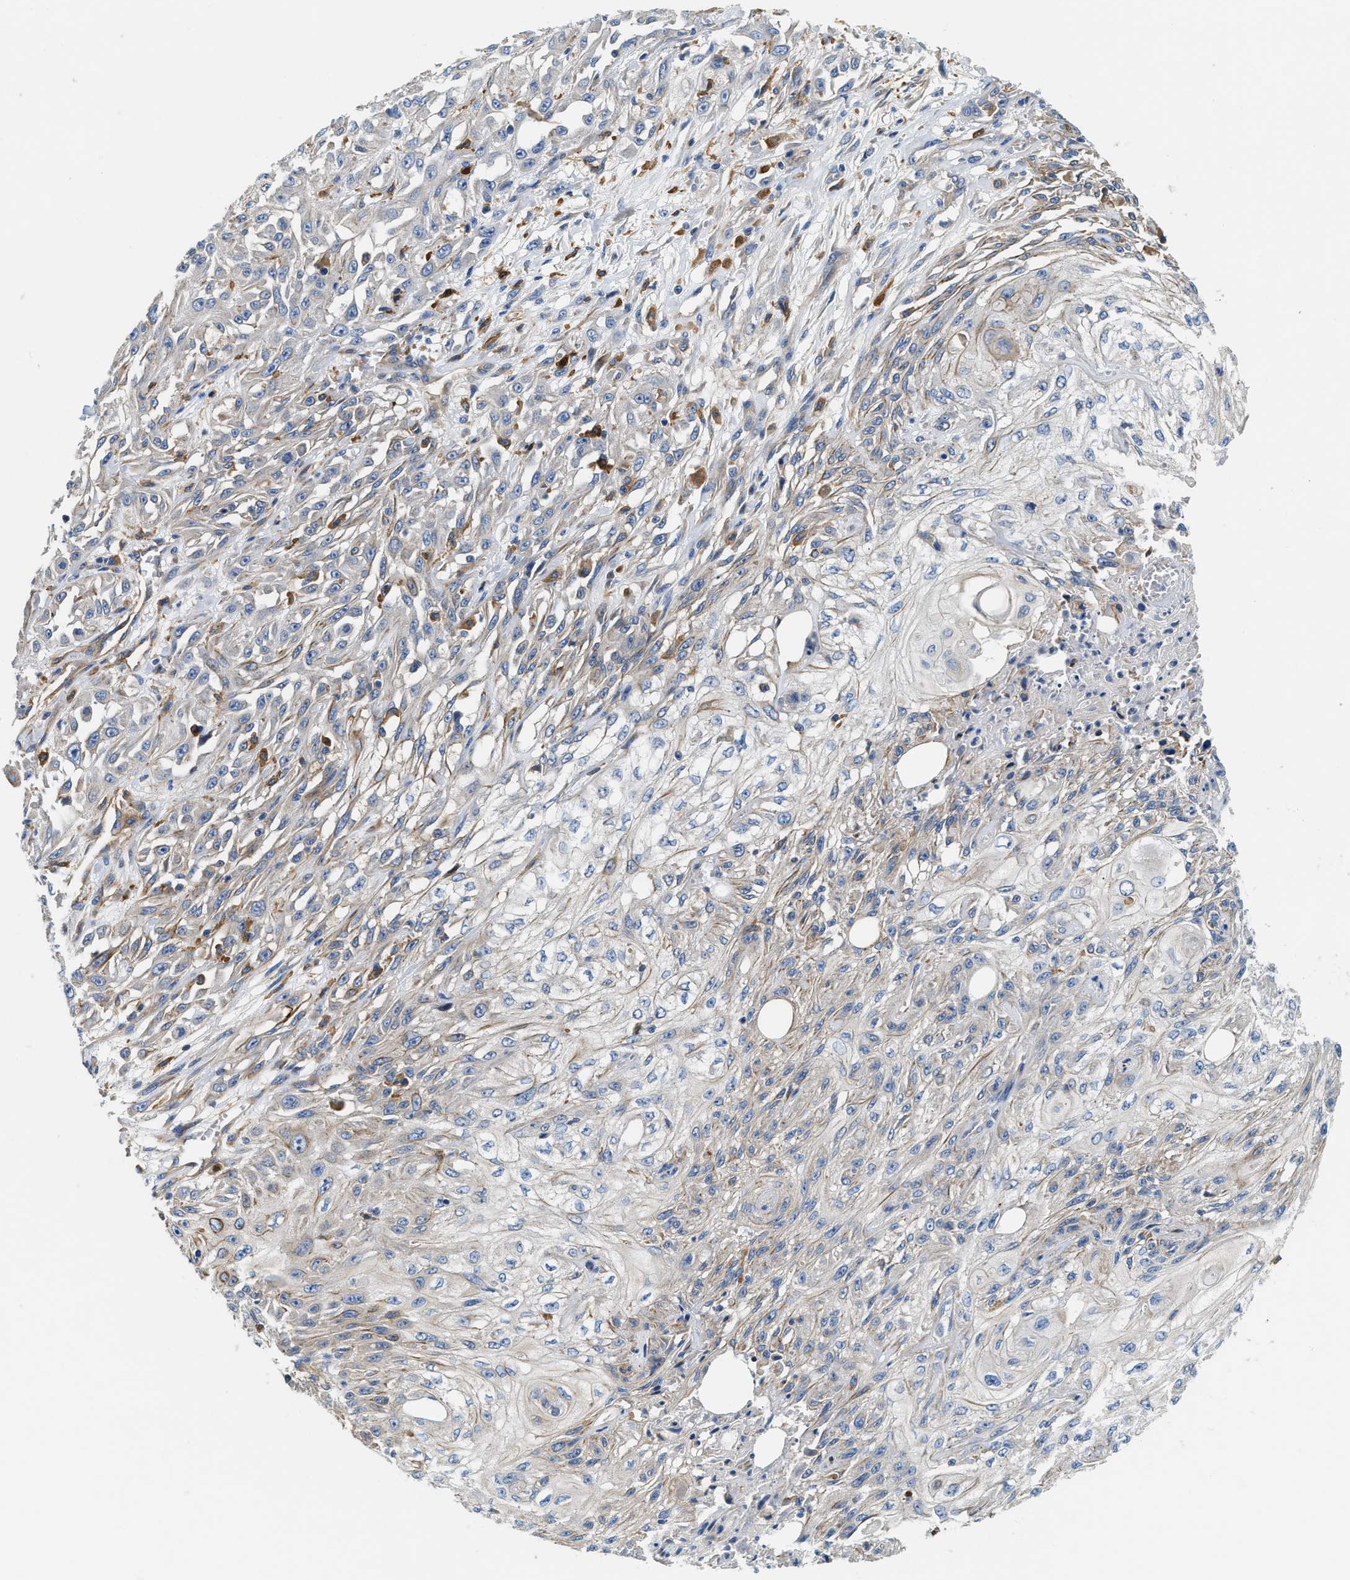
{"staining": {"intensity": "negative", "quantity": "none", "location": "none"}, "tissue": "skin cancer", "cell_type": "Tumor cells", "image_type": "cancer", "snomed": [{"axis": "morphology", "description": "Squamous cell carcinoma, NOS"}, {"axis": "morphology", "description": "Squamous cell carcinoma, metastatic, NOS"}, {"axis": "topography", "description": "Skin"}, {"axis": "topography", "description": "Lymph node"}], "caption": "Histopathology image shows no protein positivity in tumor cells of metastatic squamous cell carcinoma (skin) tissue.", "gene": "NSUN7", "patient": {"sex": "male", "age": 75}}